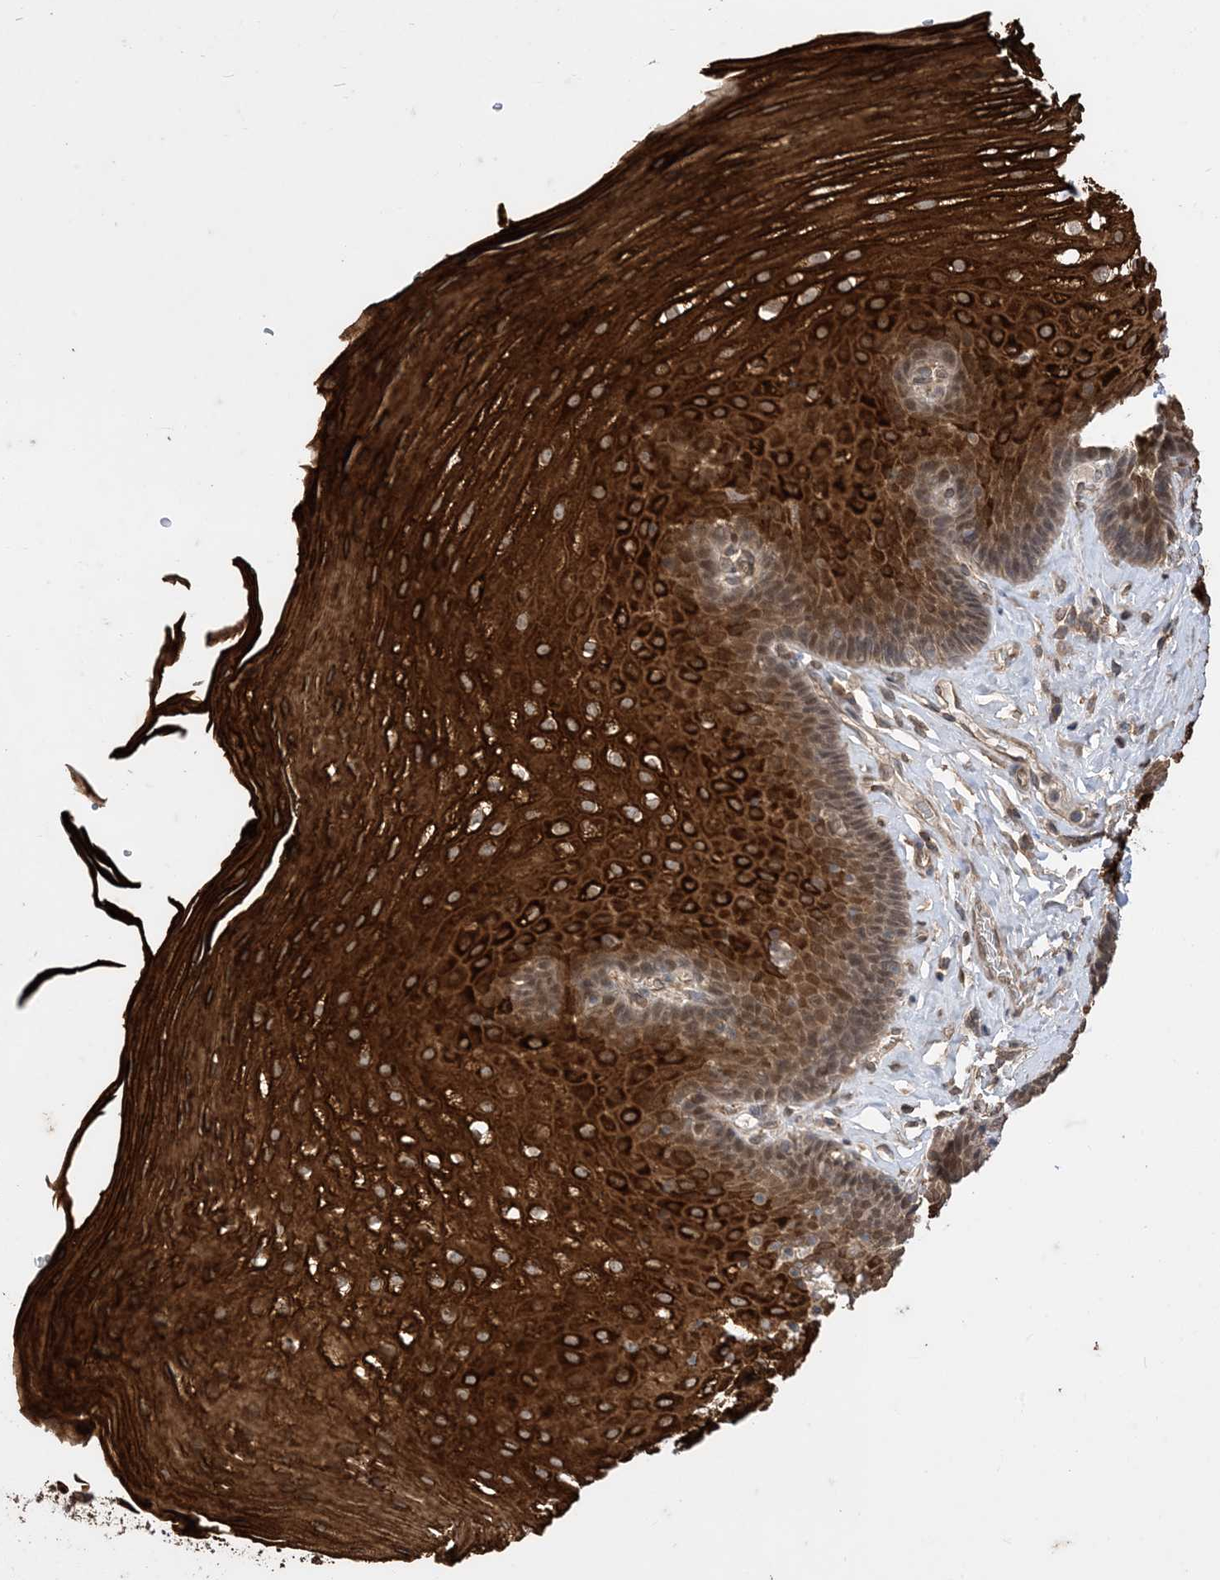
{"staining": {"intensity": "strong", "quantity": ">75%", "location": "cytoplasmic/membranous,nuclear"}, "tissue": "esophagus", "cell_type": "Squamous epithelial cells", "image_type": "normal", "snomed": [{"axis": "morphology", "description": "Normal tissue, NOS"}, {"axis": "topography", "description": "Esophagus"}], "caption": "The photomicrograph reveals staining of unremarkable esophagus, revealing strong cytoplasmic/membranous,nuclear protein expression (brown color) within squamous epithelial cells.", "gene": "ZKSCAN5", "patient": {"sex": "female", "age": 66}}